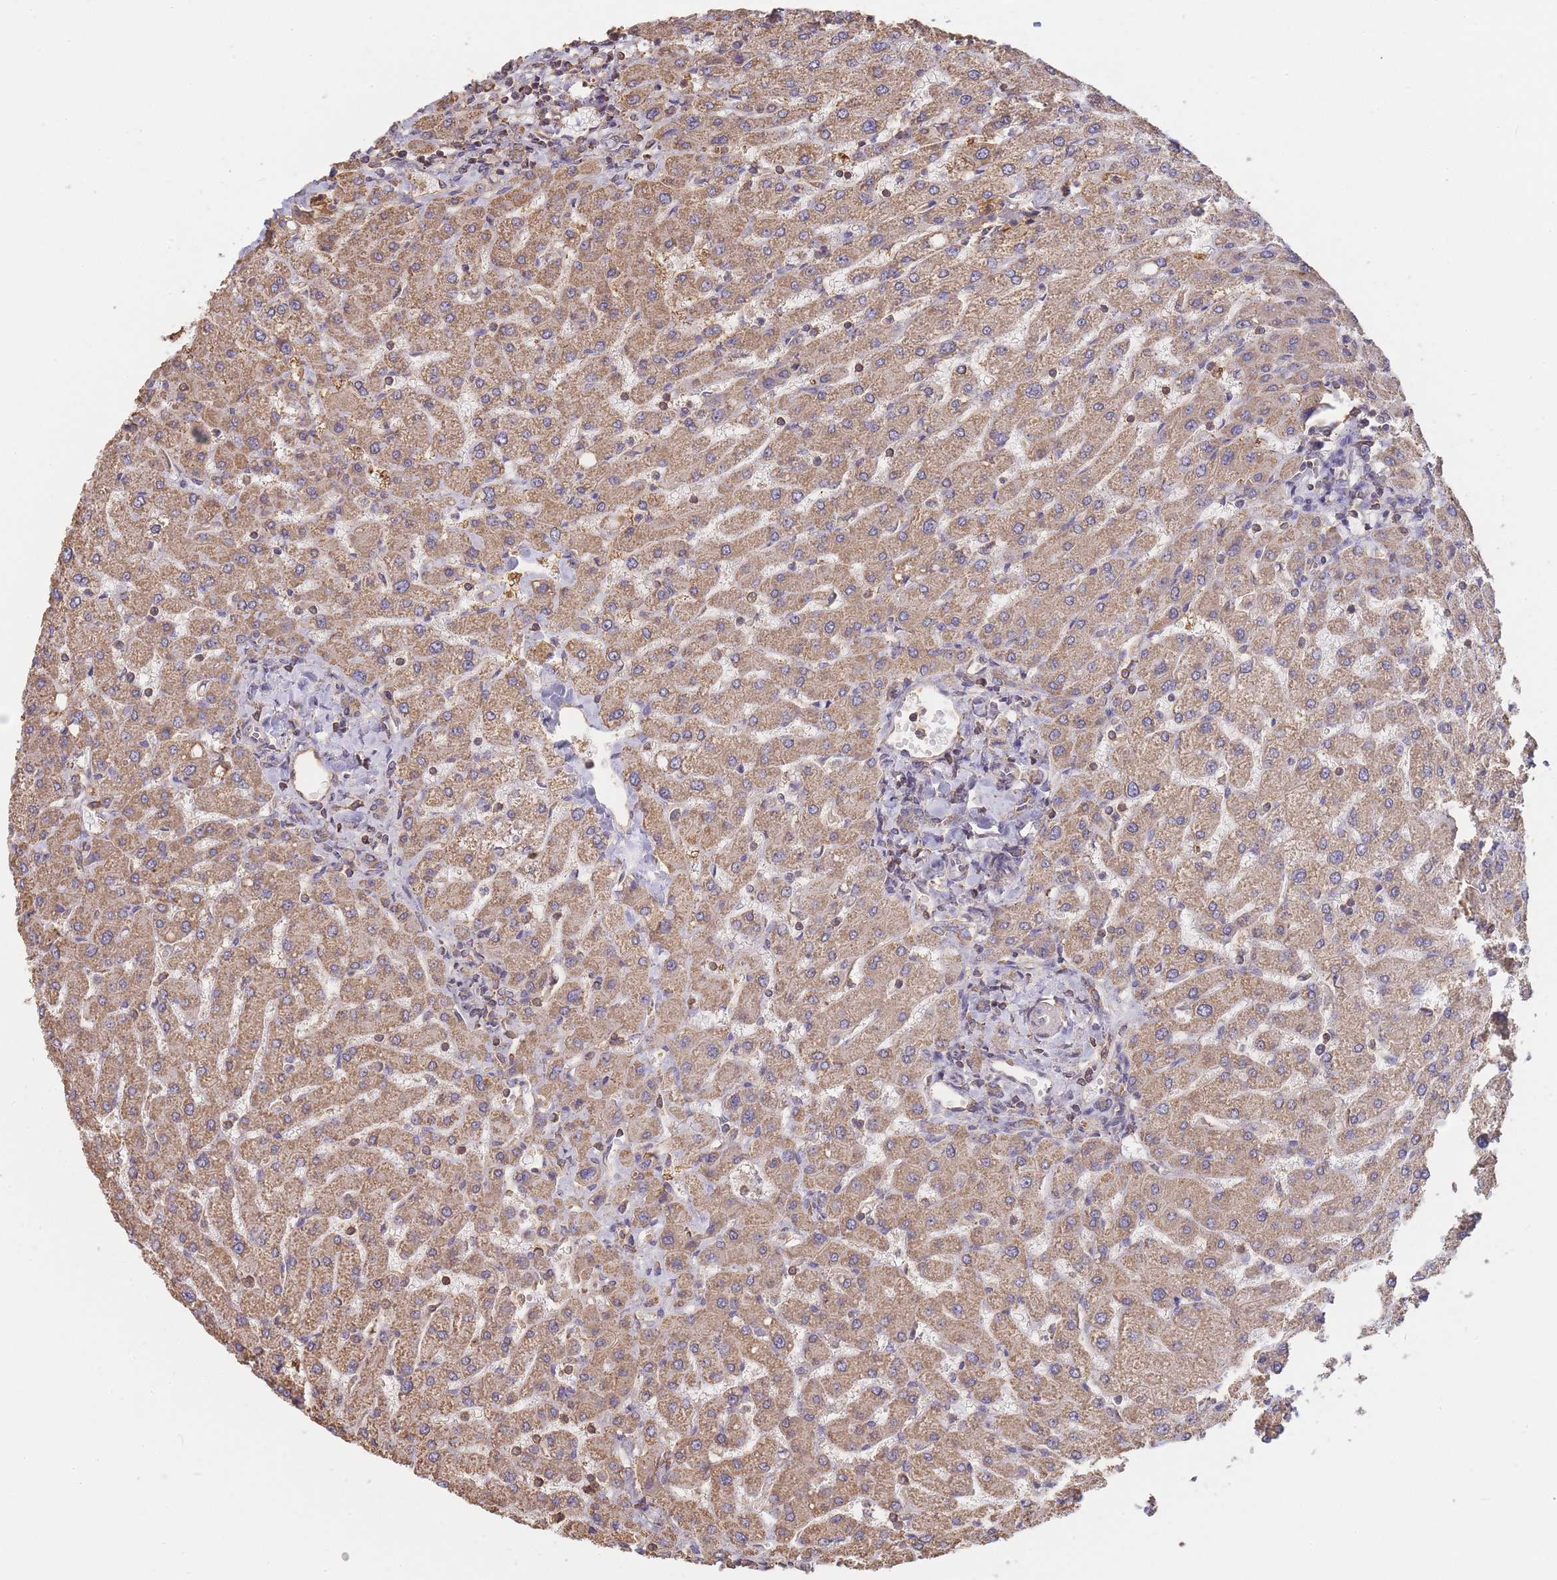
{"staining": {"intensity": "weak", "quantity": "25%-75%", "location": "cytoplasmic/membranous"}, "tissue": "liver", "cell_type": "Cholangiocytes", "image_type": "normal", "snomed": [{"axis": "morphology", "description": "Normal tissue, NOS"}, {"axis": "topography", "description": "Liver"}], "caption": "Immunohistochemistry histopathology image of unremarkable human liver stained for a protein (brown), which shows low levels of weak cytoplasmic/membranous expression in approximately 25%-75% of cholangiocytes.", "gene": "METRN", "patient": {"sex": "male", "age": 55}}